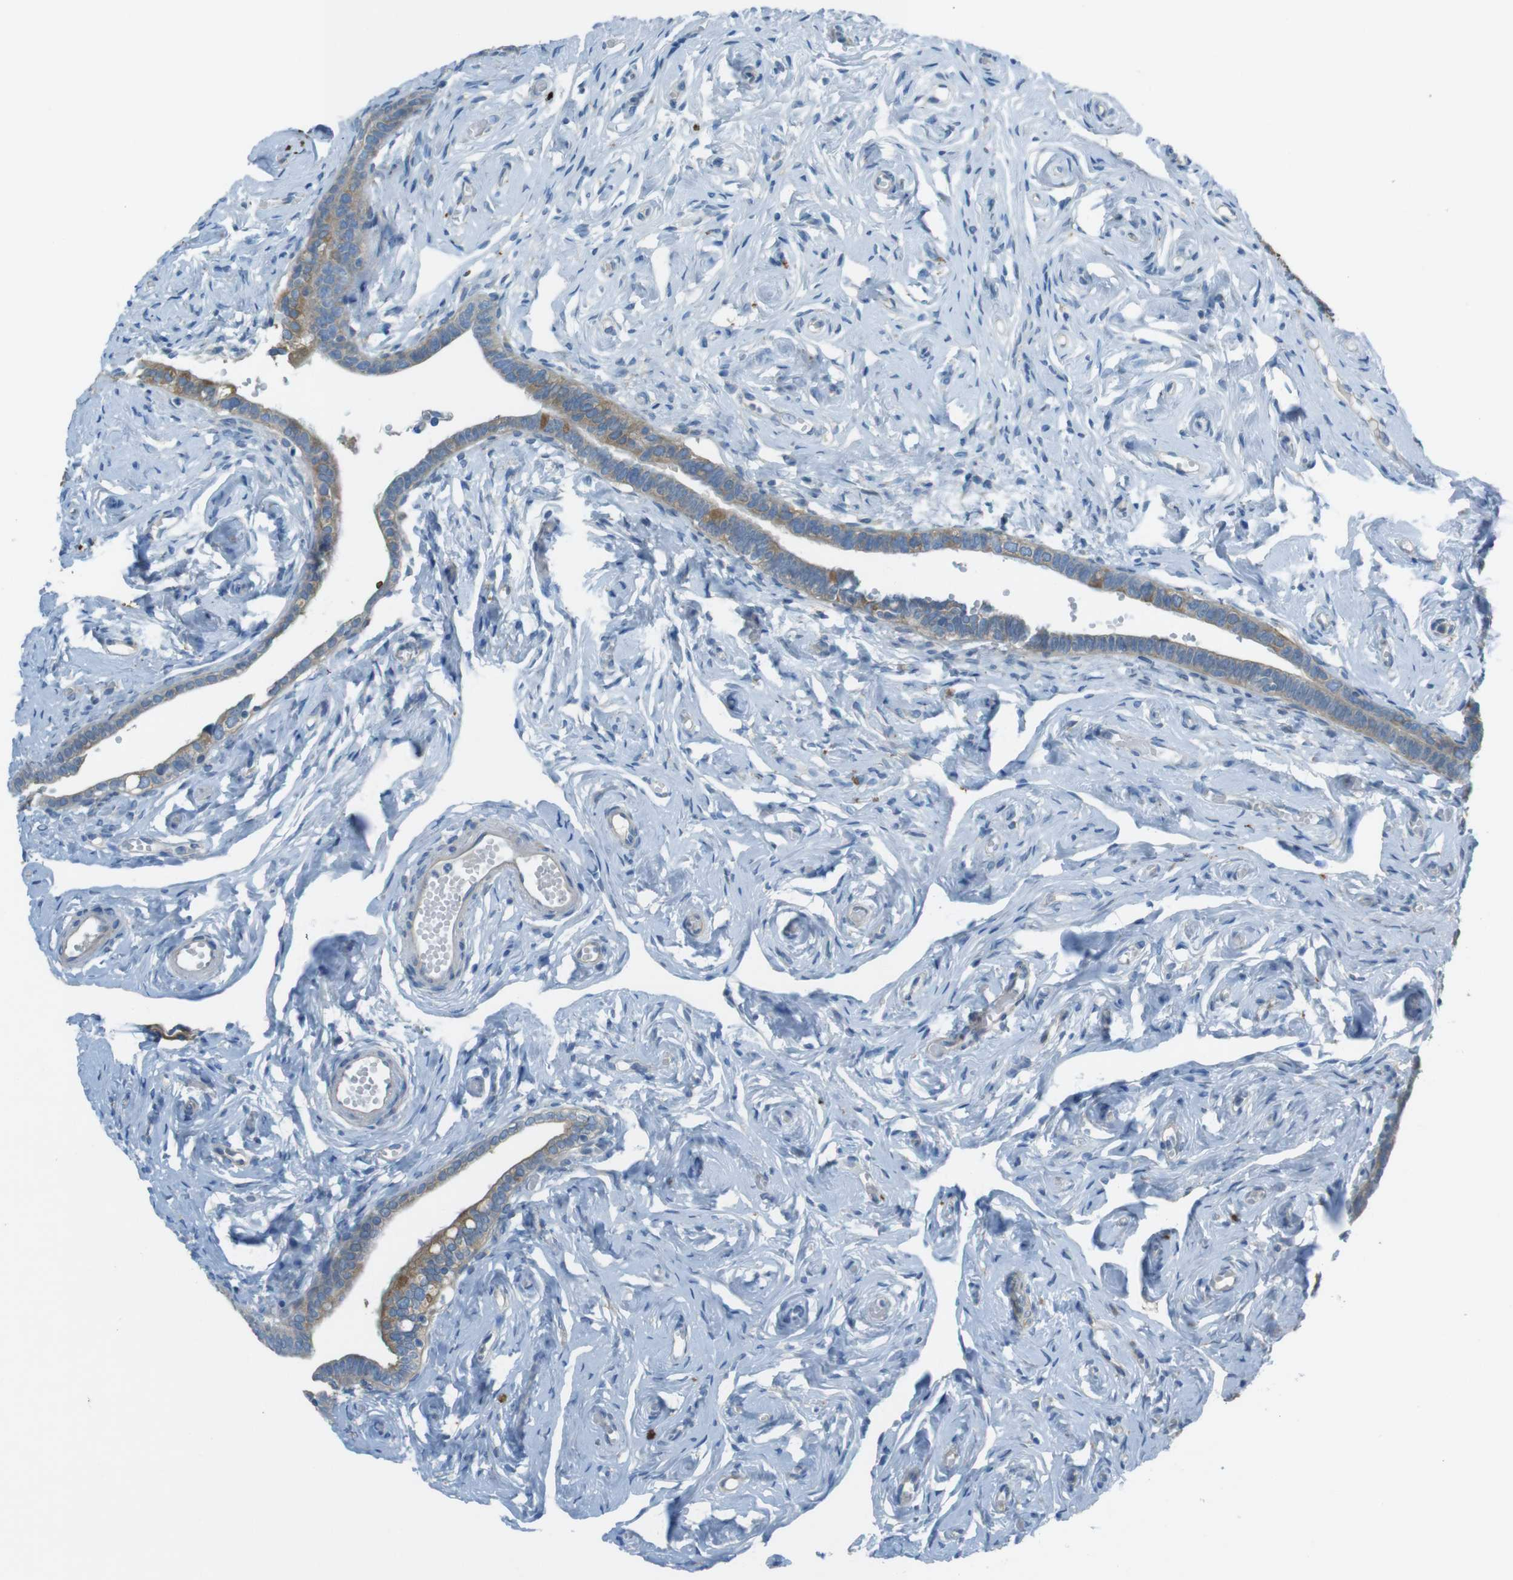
{"staining": {"intensity": "moderate", "quantity": "25%-75%", "location": "cytoplasmic/membranous"}, "tissue": "fallopian tube", "cell_type": "Glandular cells", "image_type": "normal", "snomed": [{"axis": "morphology", "description": "Normal tissue, NOS"}, {"axis": "topography", "description": "Fallopian tube"}], "caption": "An immunohistochemistry (IHC) micrograph of normal tissue is shown. Protein staining in brown highlights moderate cytoplasmic/membranous positivity in fallopian tube within glandular cells.", "gene": "TMEM41B", "patient": {"sex": "female", "age": 71}}